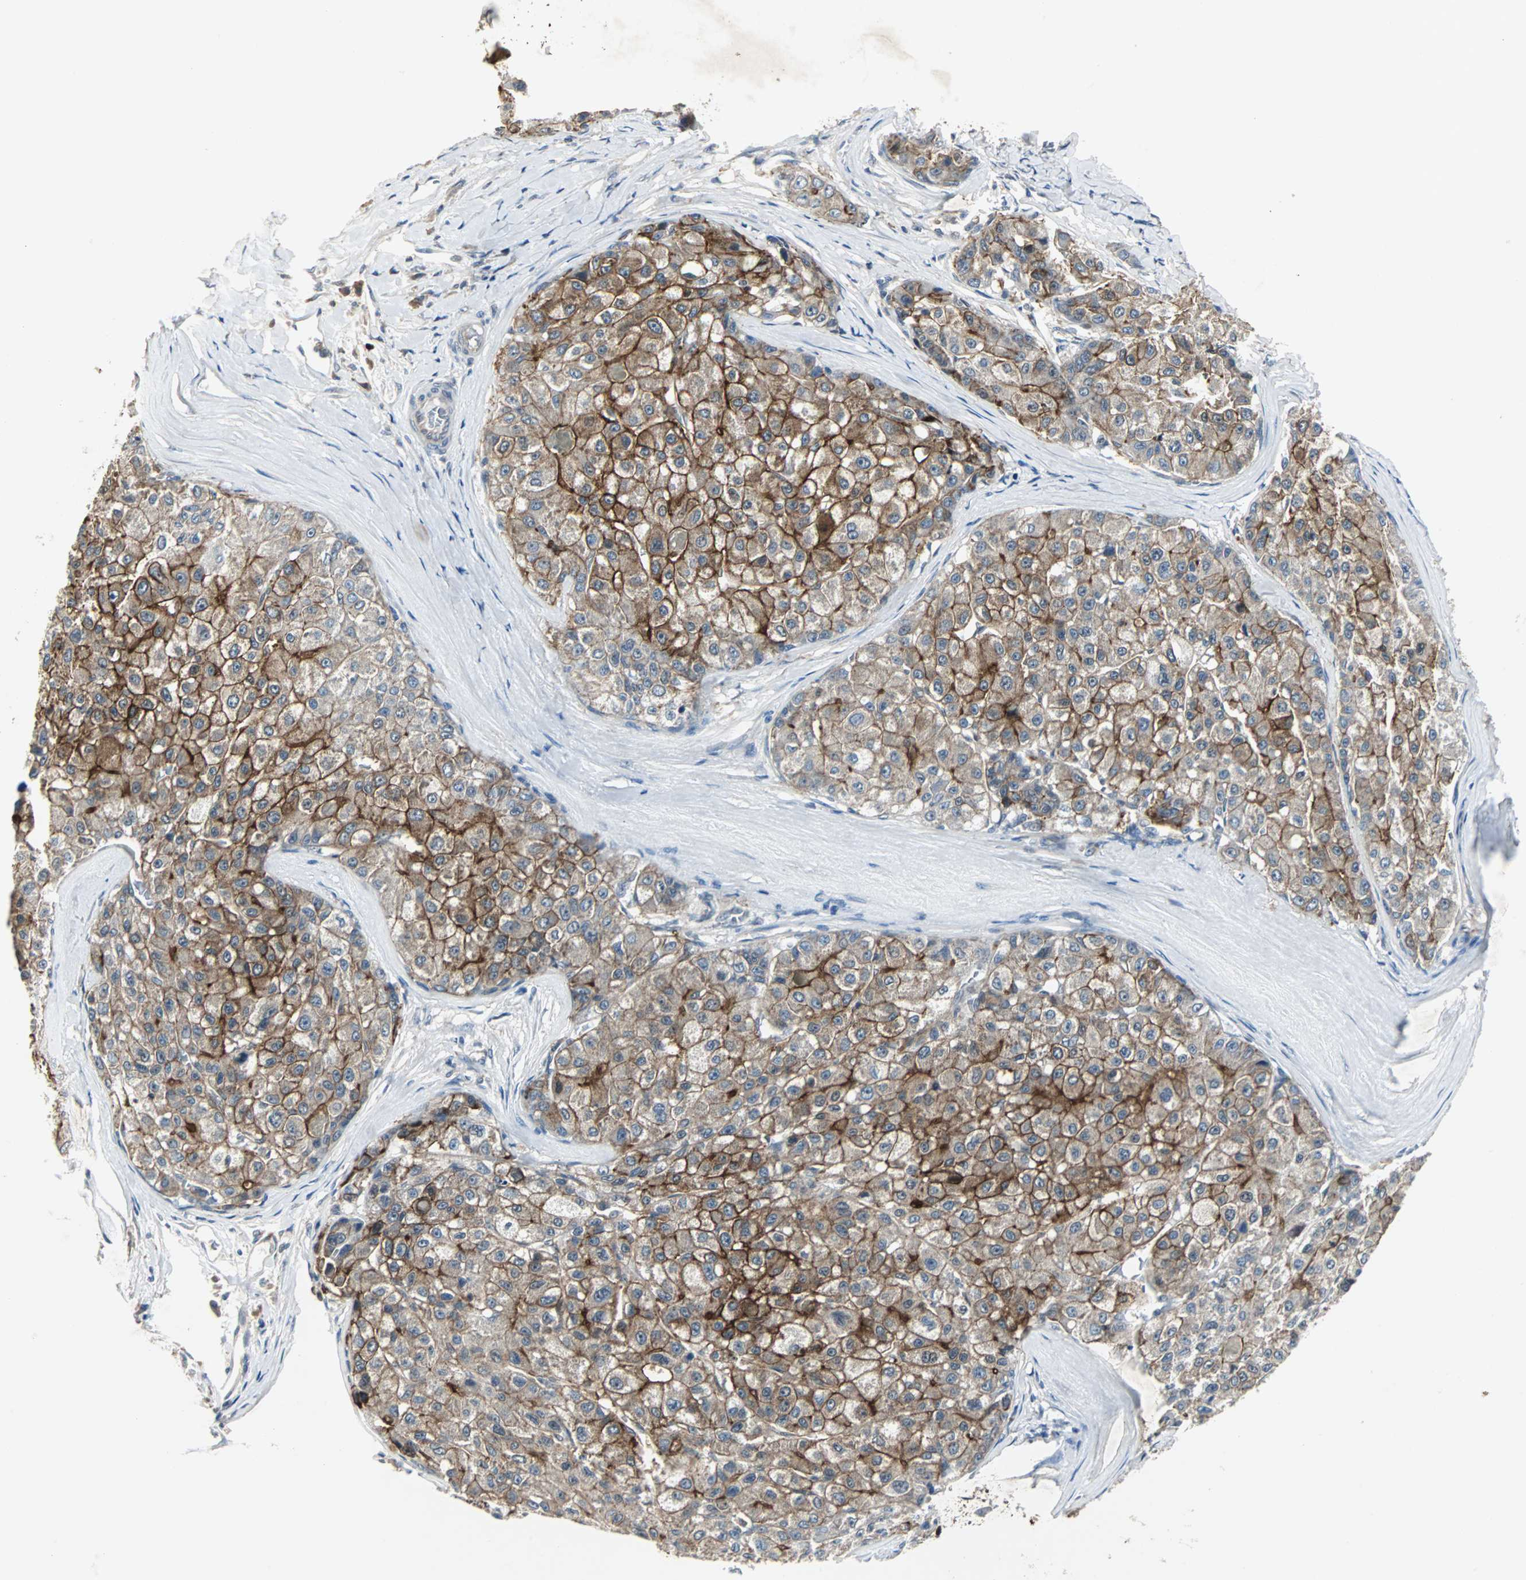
{"staining": {"intensity": "moderate", "quantity": ">75%", "location": "cytoplasmic/membranous"}, "tissue": "liver cancer", "cell_type": "Tumor cells", "image_type": "cancer", "snomed": [{"axis": "morphology", "description": "Carcinoma, Hepatocellular, NOS"}, {"axis": "topography", "description": "Liver"}], "caption": "Liver cancer (hepatocellular carcinoma) was stained to show a protein in brown. There is medium levels of moderate cytoplasmic/membranous expression in about >75% of tumor cells.", "gene": "CMC2", "patient": {"sex": "male", "age": 80}}